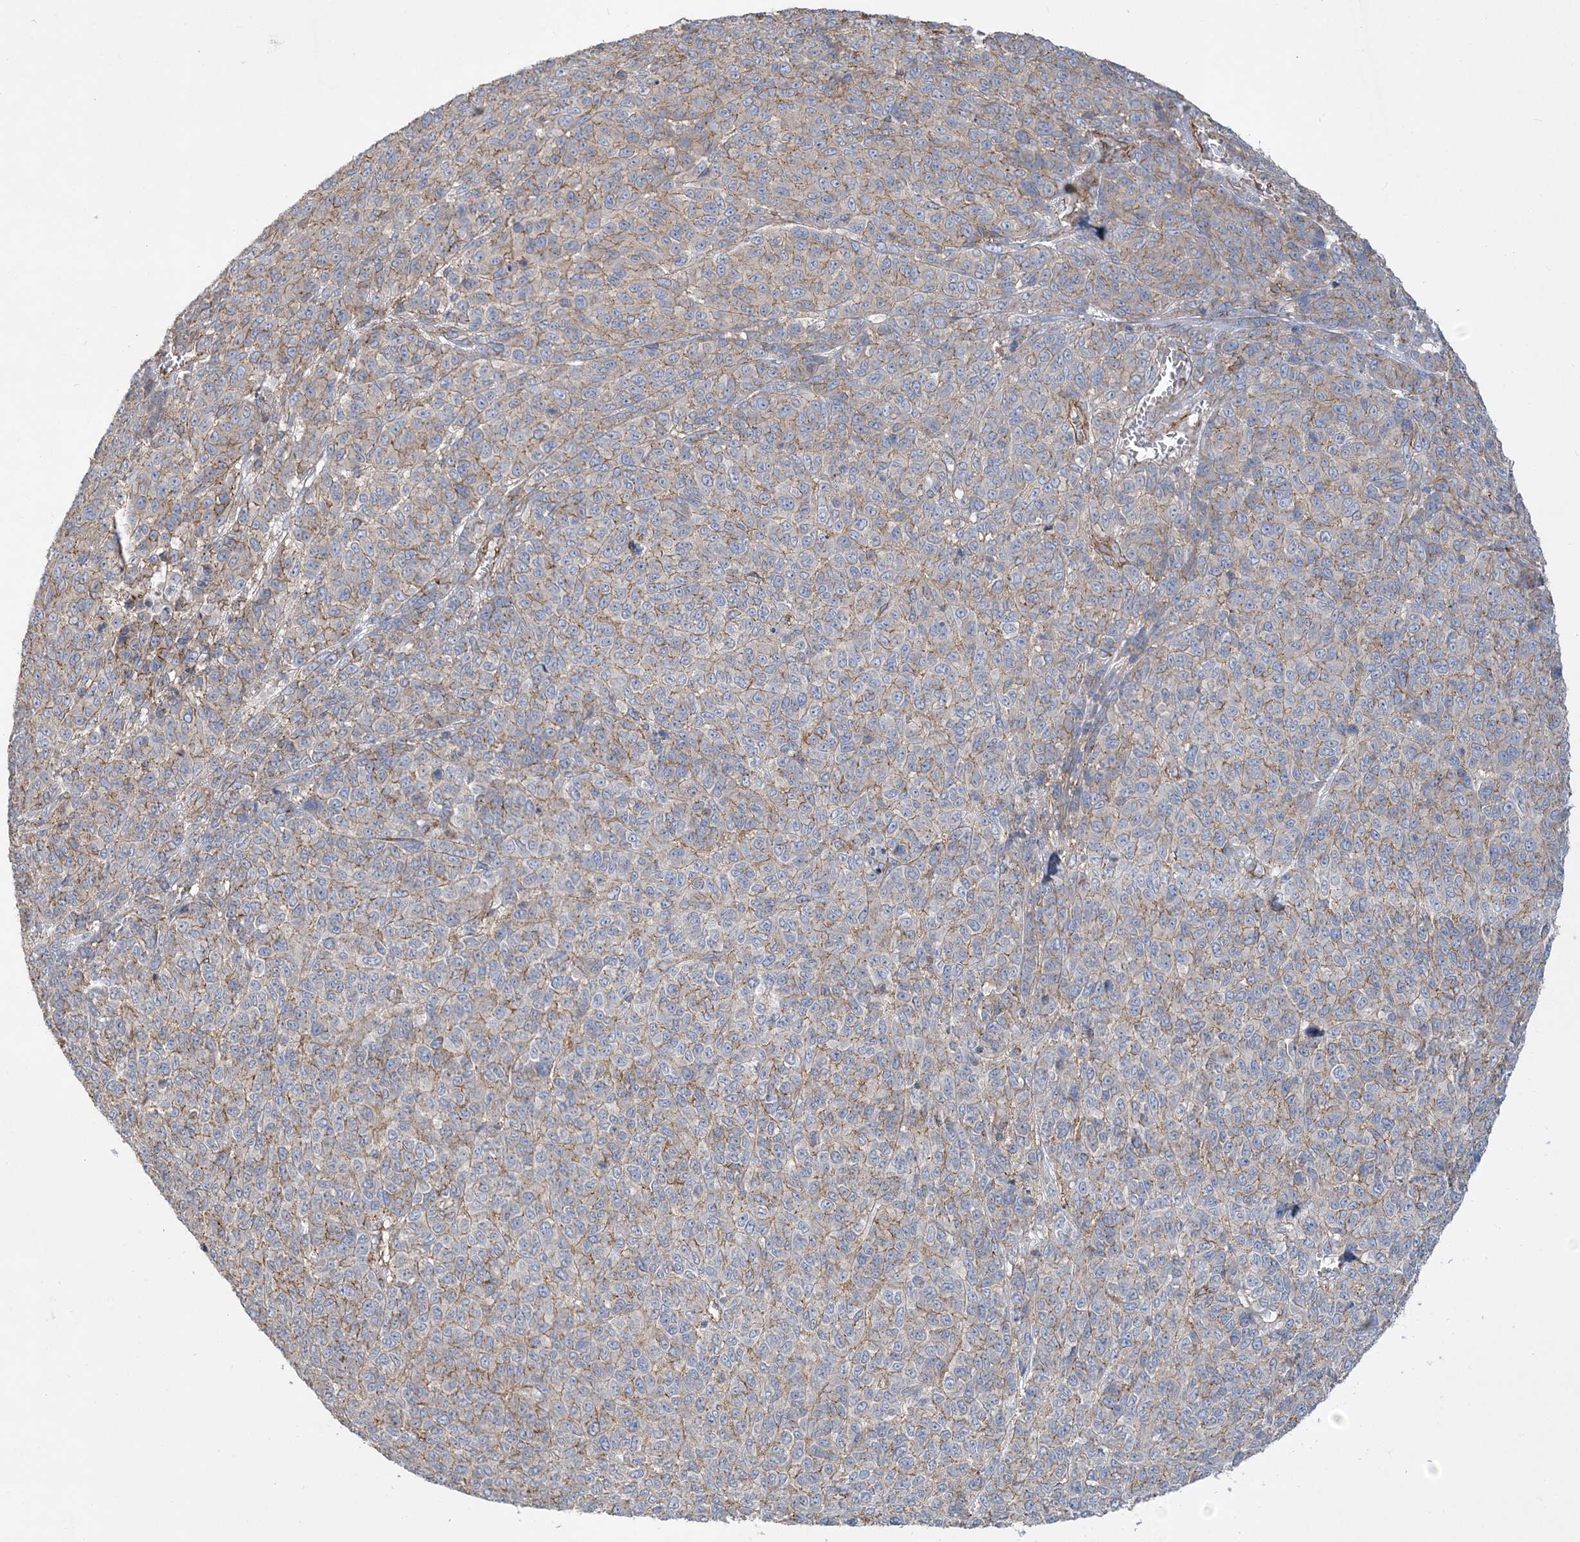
{"staining": {"intensity": "moderate", "quantity": "<25%", "location": "cytoplasmic/membranous"}, "tissue": "melanoma", "cell_type": "Tumor cells", "image_type": "cancer", "snomed": [{"axis": "morphology", "description": "Malignant melanoma, NOS"}, {"axis": "topography", "description": "Skin"}], "caption": "Melanoma was stained to show a protein in brown. There is low levels of moderate cytoplasmic/membranous positivity in about <25% of tumor cells. Nuclei are stained in blue.", "gene": "PIGC", "patient": {"sex": "male", "age": 49}}